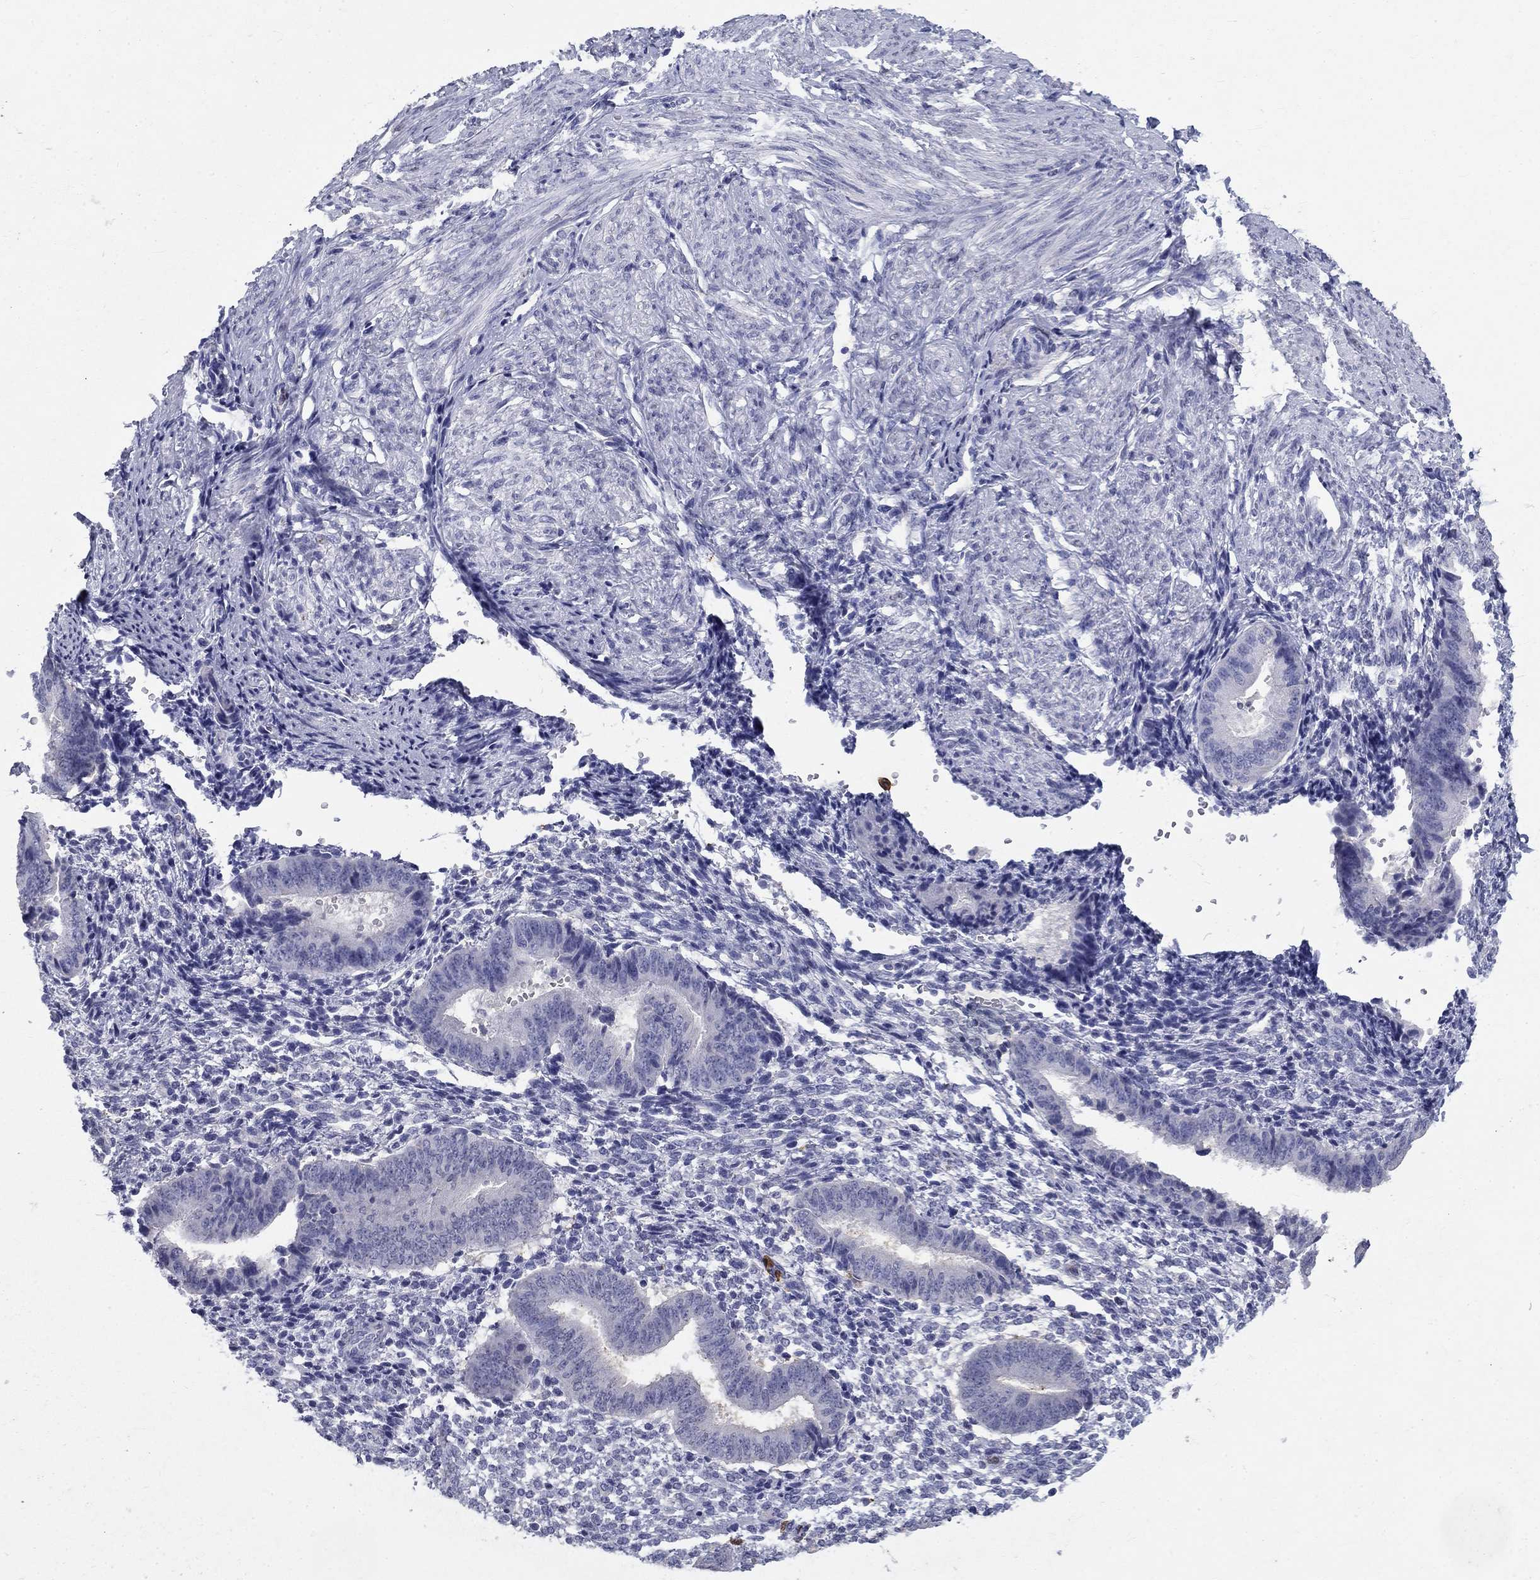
{"staining": {"intensity": "negative", "quantity": "none", "location": "none"}, "tissue": "endometrium", "cell_type": "Cells in endometrial stroma", "image_type": "normal", "snomed": [{"axis": "morphology", "description": "Normal tissue, NOS"}, {"axis": "topography", "description": "Endometrium"}], "caption": "DAB immunohistochemical staining of normal endometrium displays no significant positivity in cells in endometrial stroma.", "gene": "IGSF8", "patient": {"sex": "female", "age": 47}}